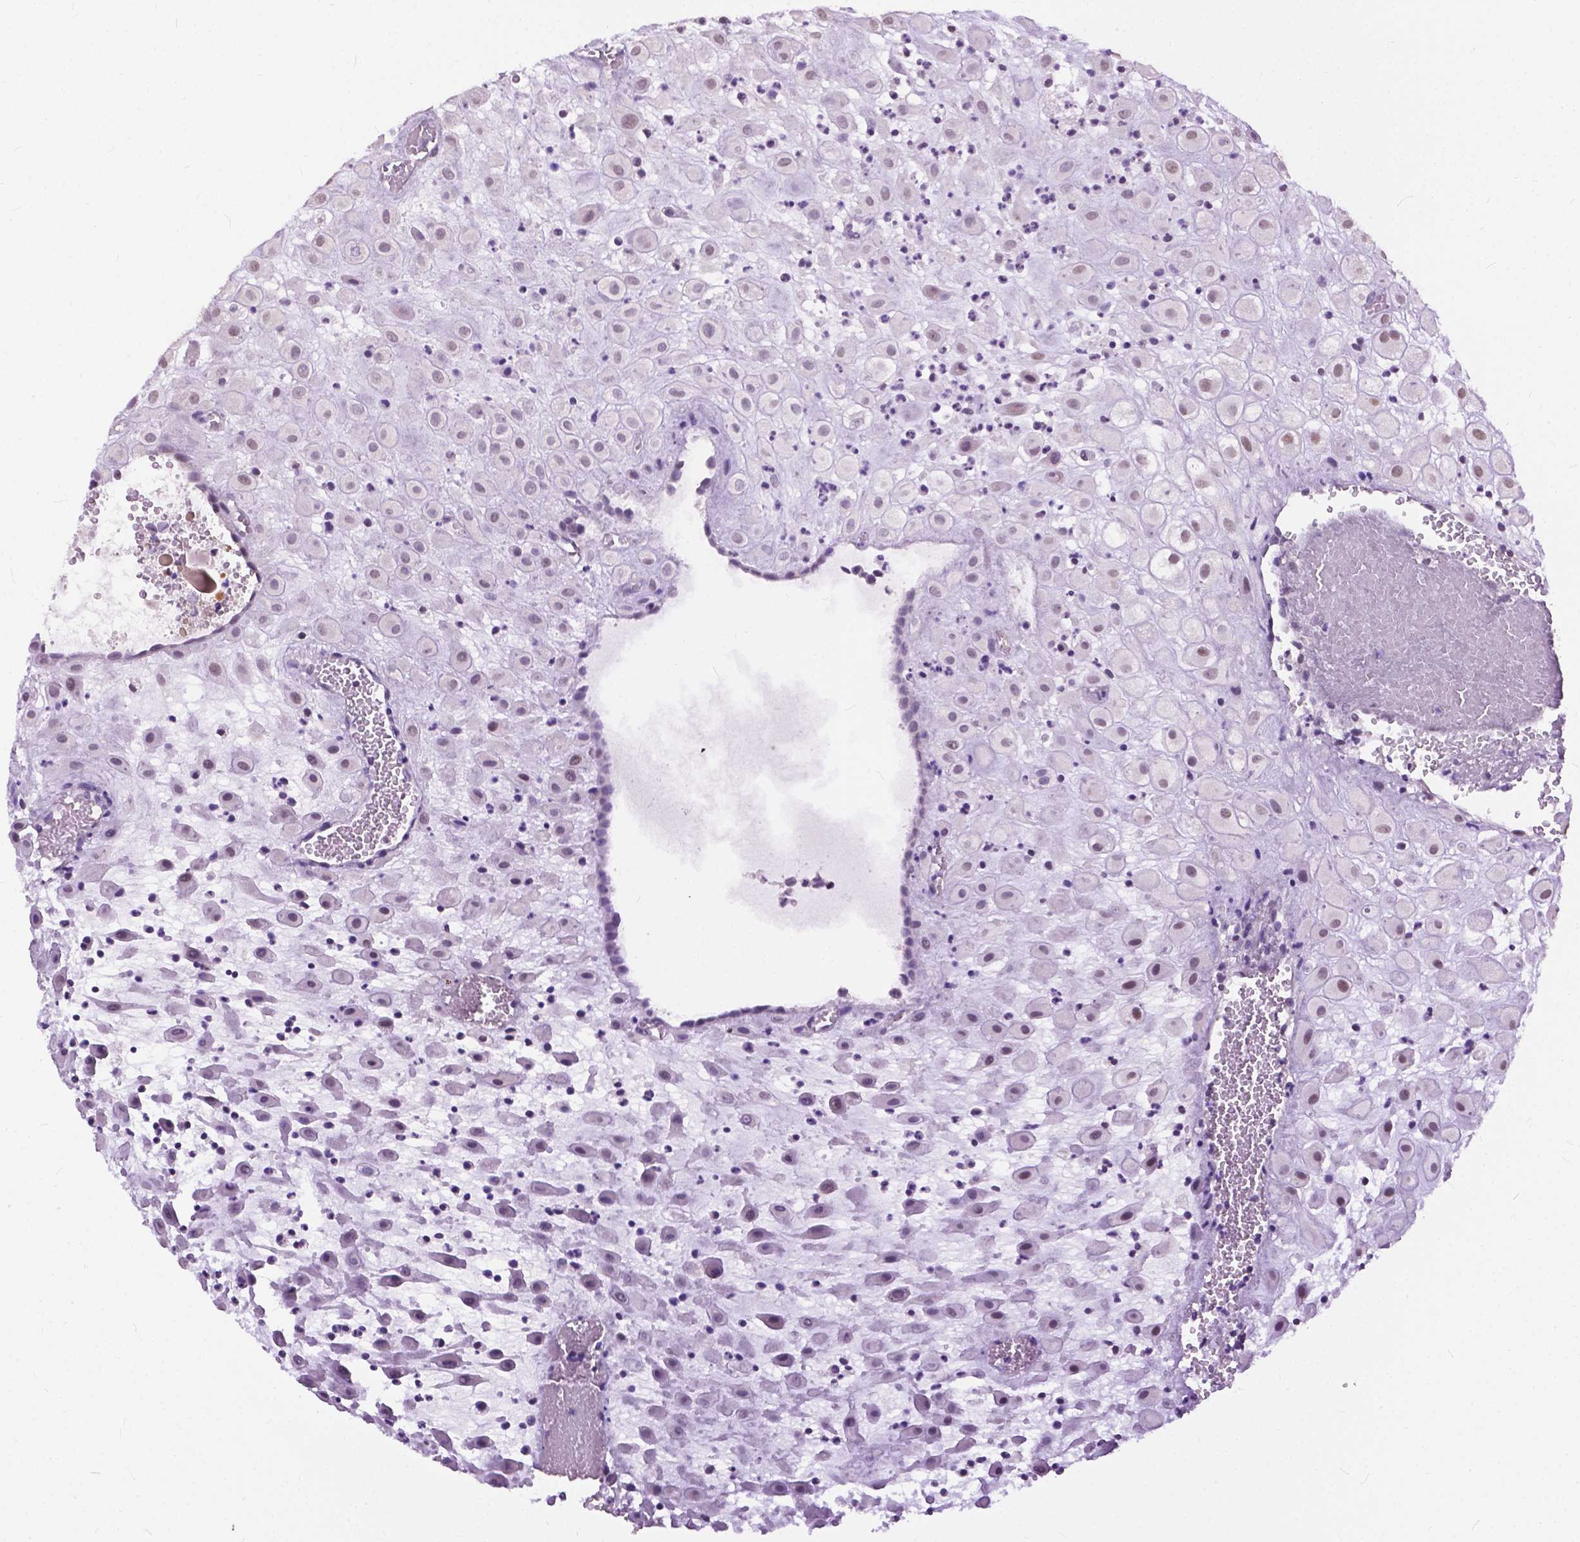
{"staining": {"intensity": "weak", "quantity": "25%-75%", "location": "nuclear"}, "tissue": "placenta", "cell_type": "Decidual cells", "image_type": "normal", "snomed": [{"axis": "morphology", "description": "Normal tissue, NOS"}, {"axis": "topography", "description": "Placenta"}], "caption": "Protein staining displays weak nuclear staining in approximately 25%-75% of decidual cells in benign placenta. (brown staining indicates protein expression, while blue staining denotes nuclei).", "gene": "GPR37L1", "patient": {"sex": "female", "age": 24}}